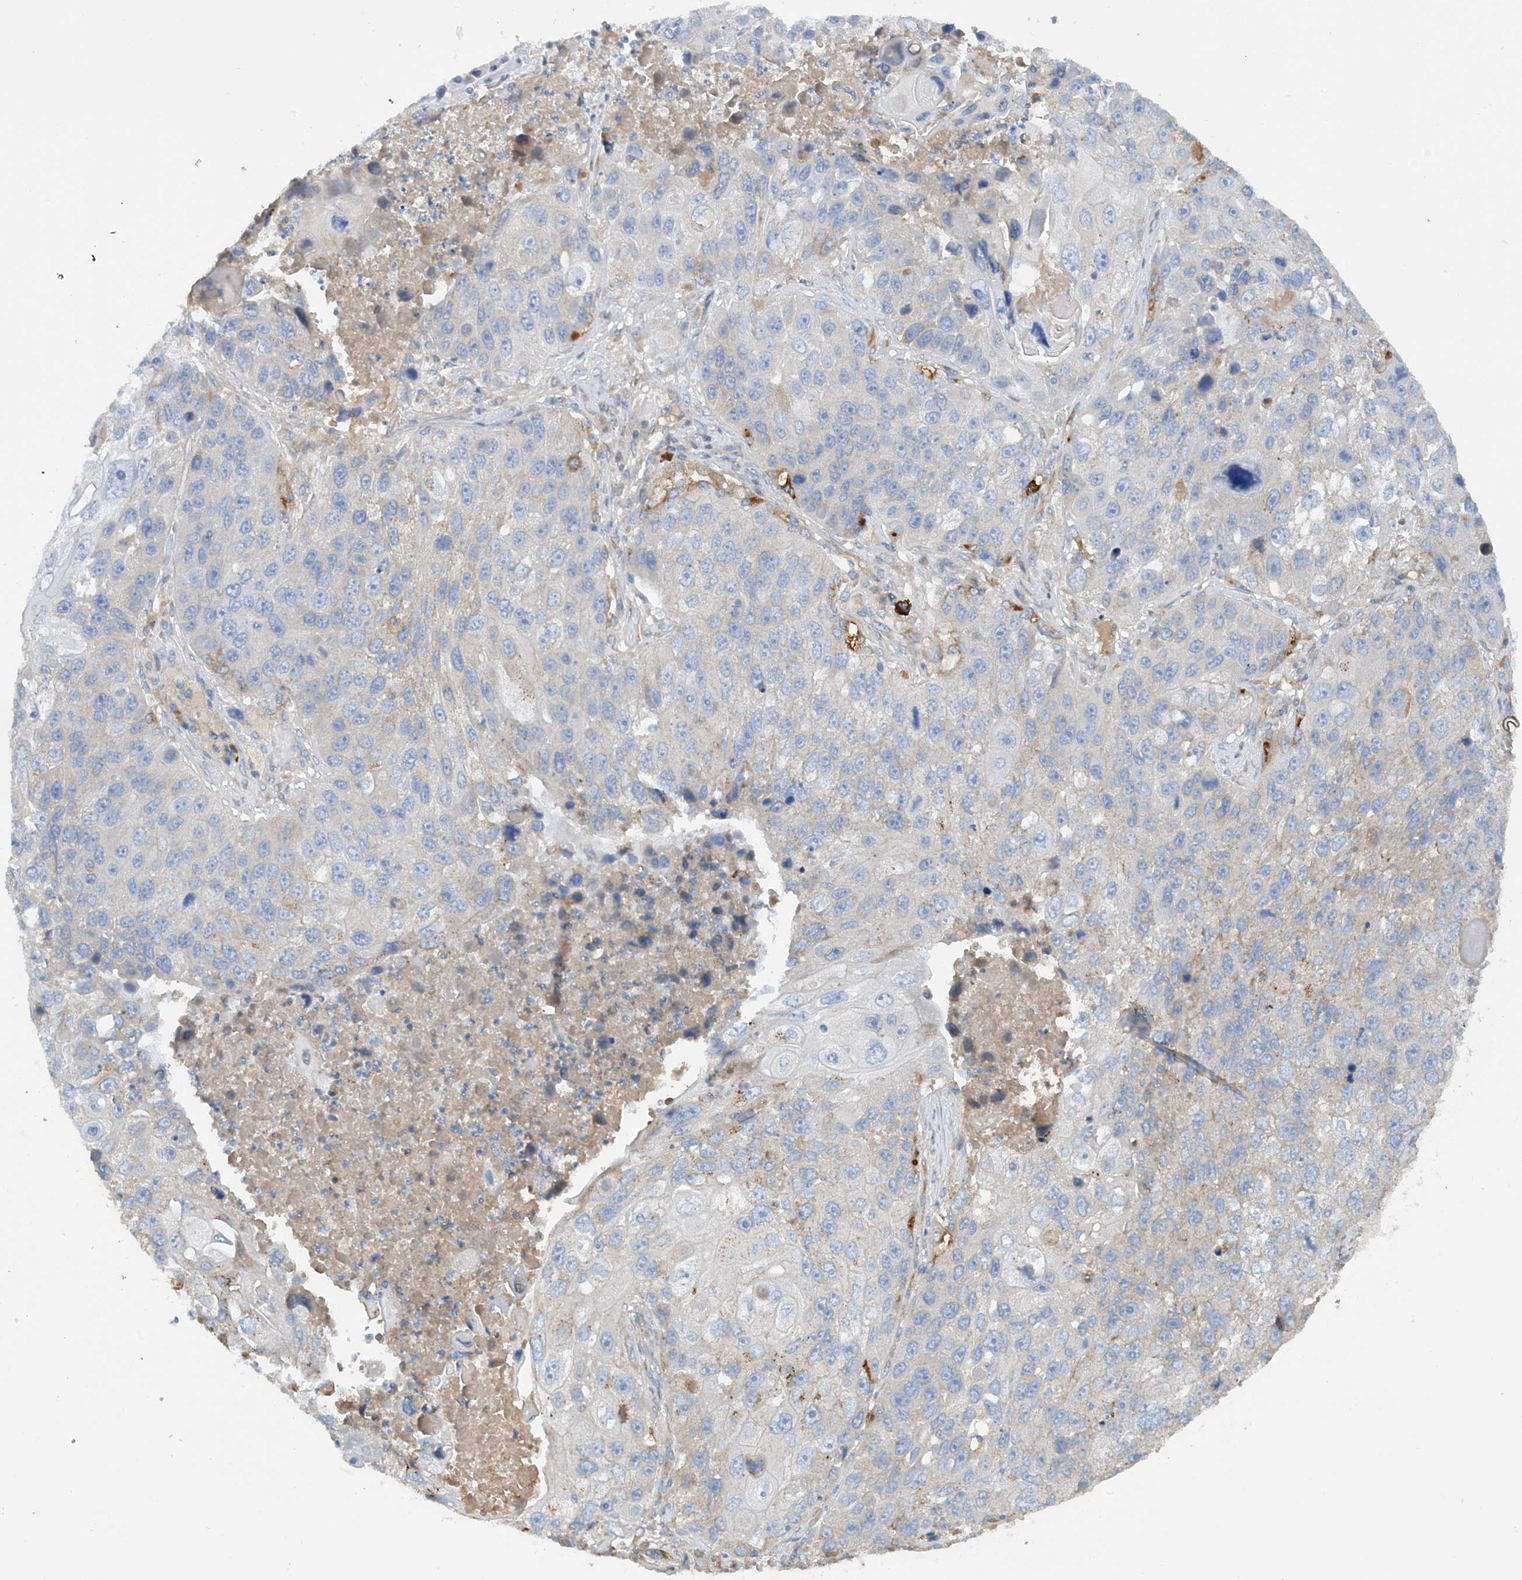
{"staining": {"intensity": "negative", "quantity": "none", "location": "none"}, "tissue": "lung cancer", "cell_type": "Tumor cells", "image_type": "cancer", "snomed": [{"axis": "morphology", "description": "Squamous cell carcinoma, NOS"}, {"axis": "topography", "description": "Lung"}], "caption": "This is an IHC histopathology image of squamous cell carcinoma (lung). There is no staining in tumor cells.", "gene": "SLC5A11", "patient": {"sex": "male", "age": 61}}